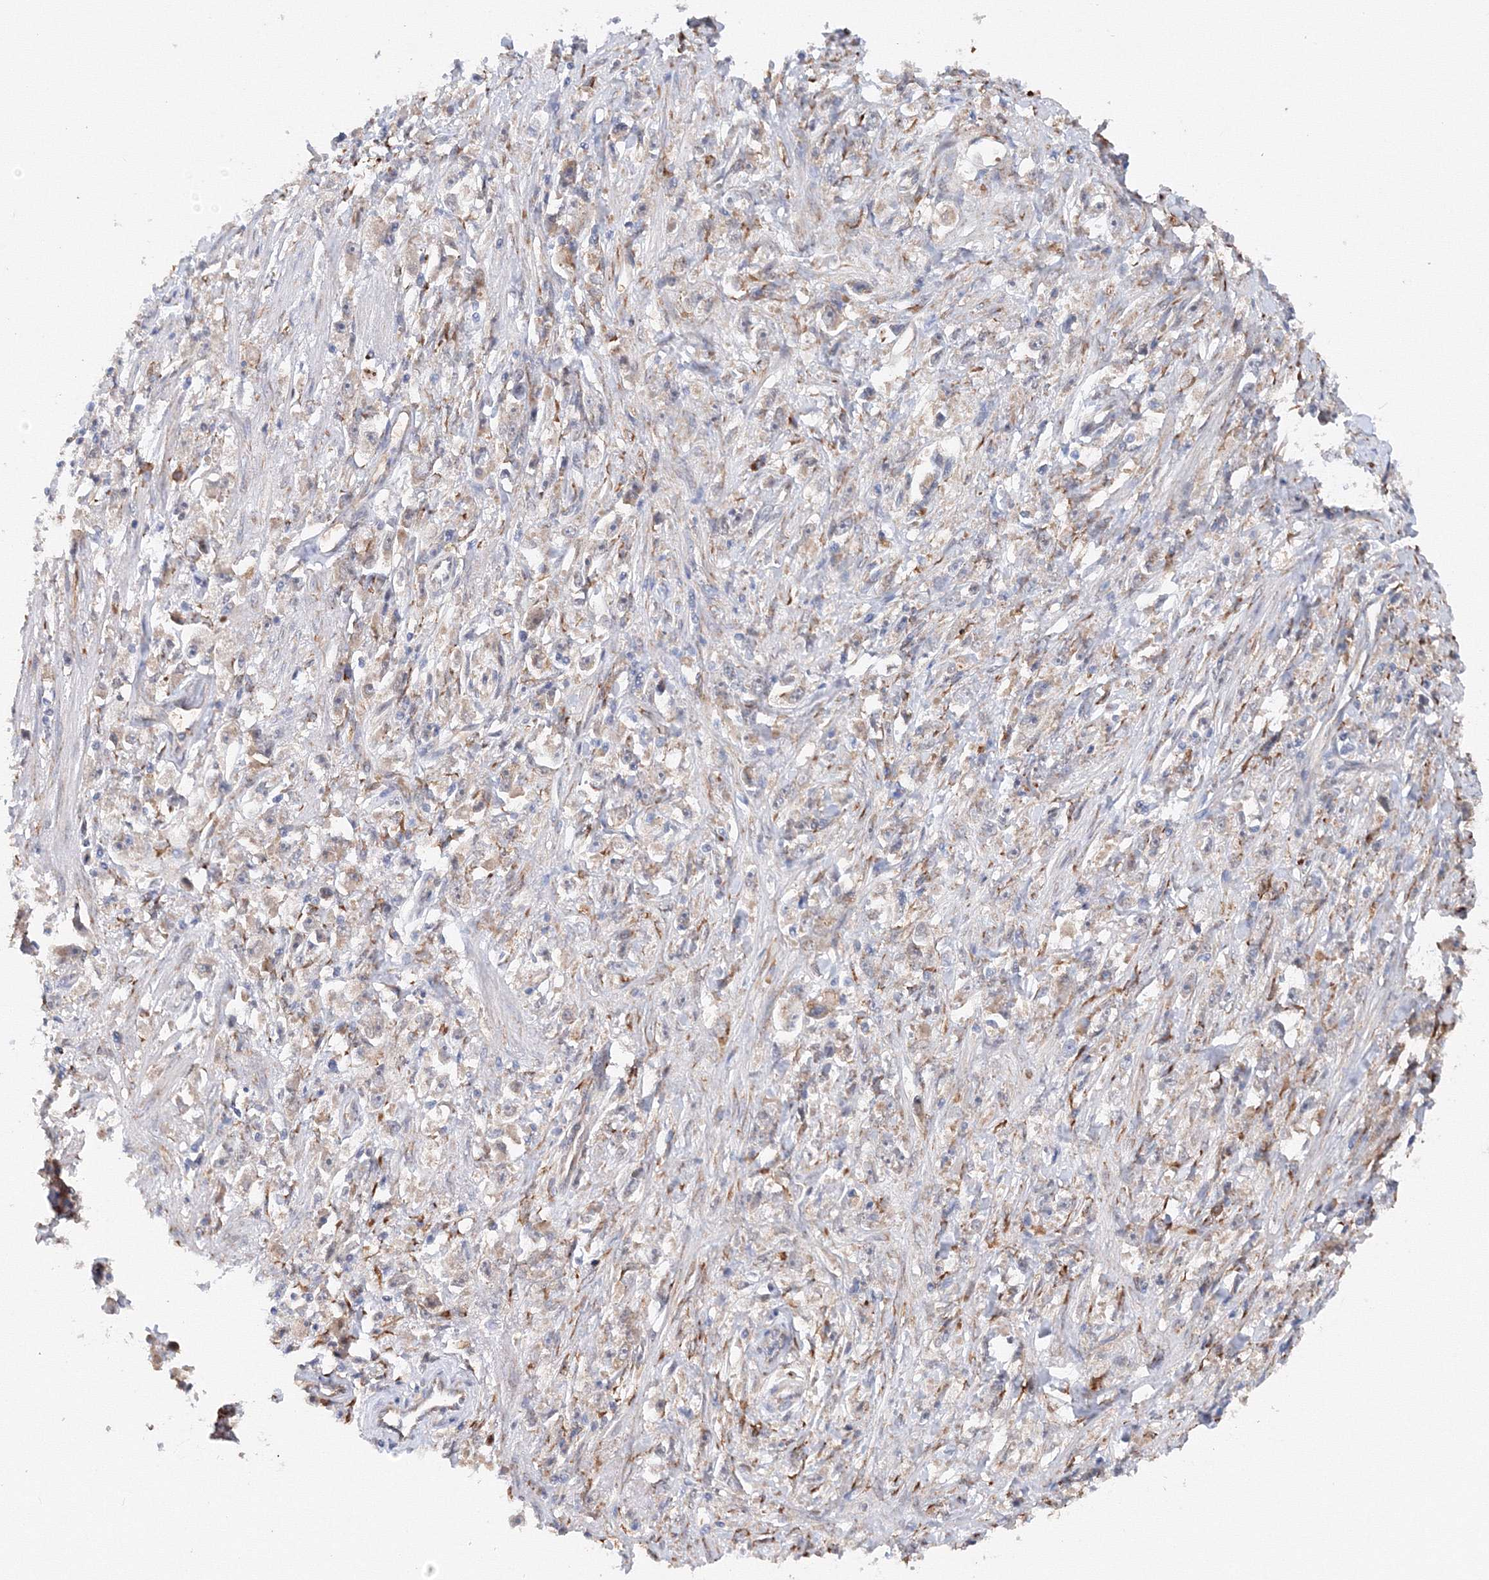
{"staining": {"intensity": "weak", "quantity": "<25%", "location": "cytoplasmic/membranous"}, "tissue": "stomach cancer", "cell_type": "Tumor cells", "image_type": "cancer", "snomed": [{"axis": "morphology", "description": "Adenocarcinoma, NOS"}, {"axis": "topography", "description": "Stomach"}], "caption": "There is no significant staining in tumor cells of stomach cancer (adenocarcinoma). The staining was performed using DAB to visualize the protein expression in brown, while the nuclei were stained in blue with hematoxylin (Magnification: 20x).", "gene": "DIS3L2", "patient": {"sex": "female", "age": 59}}